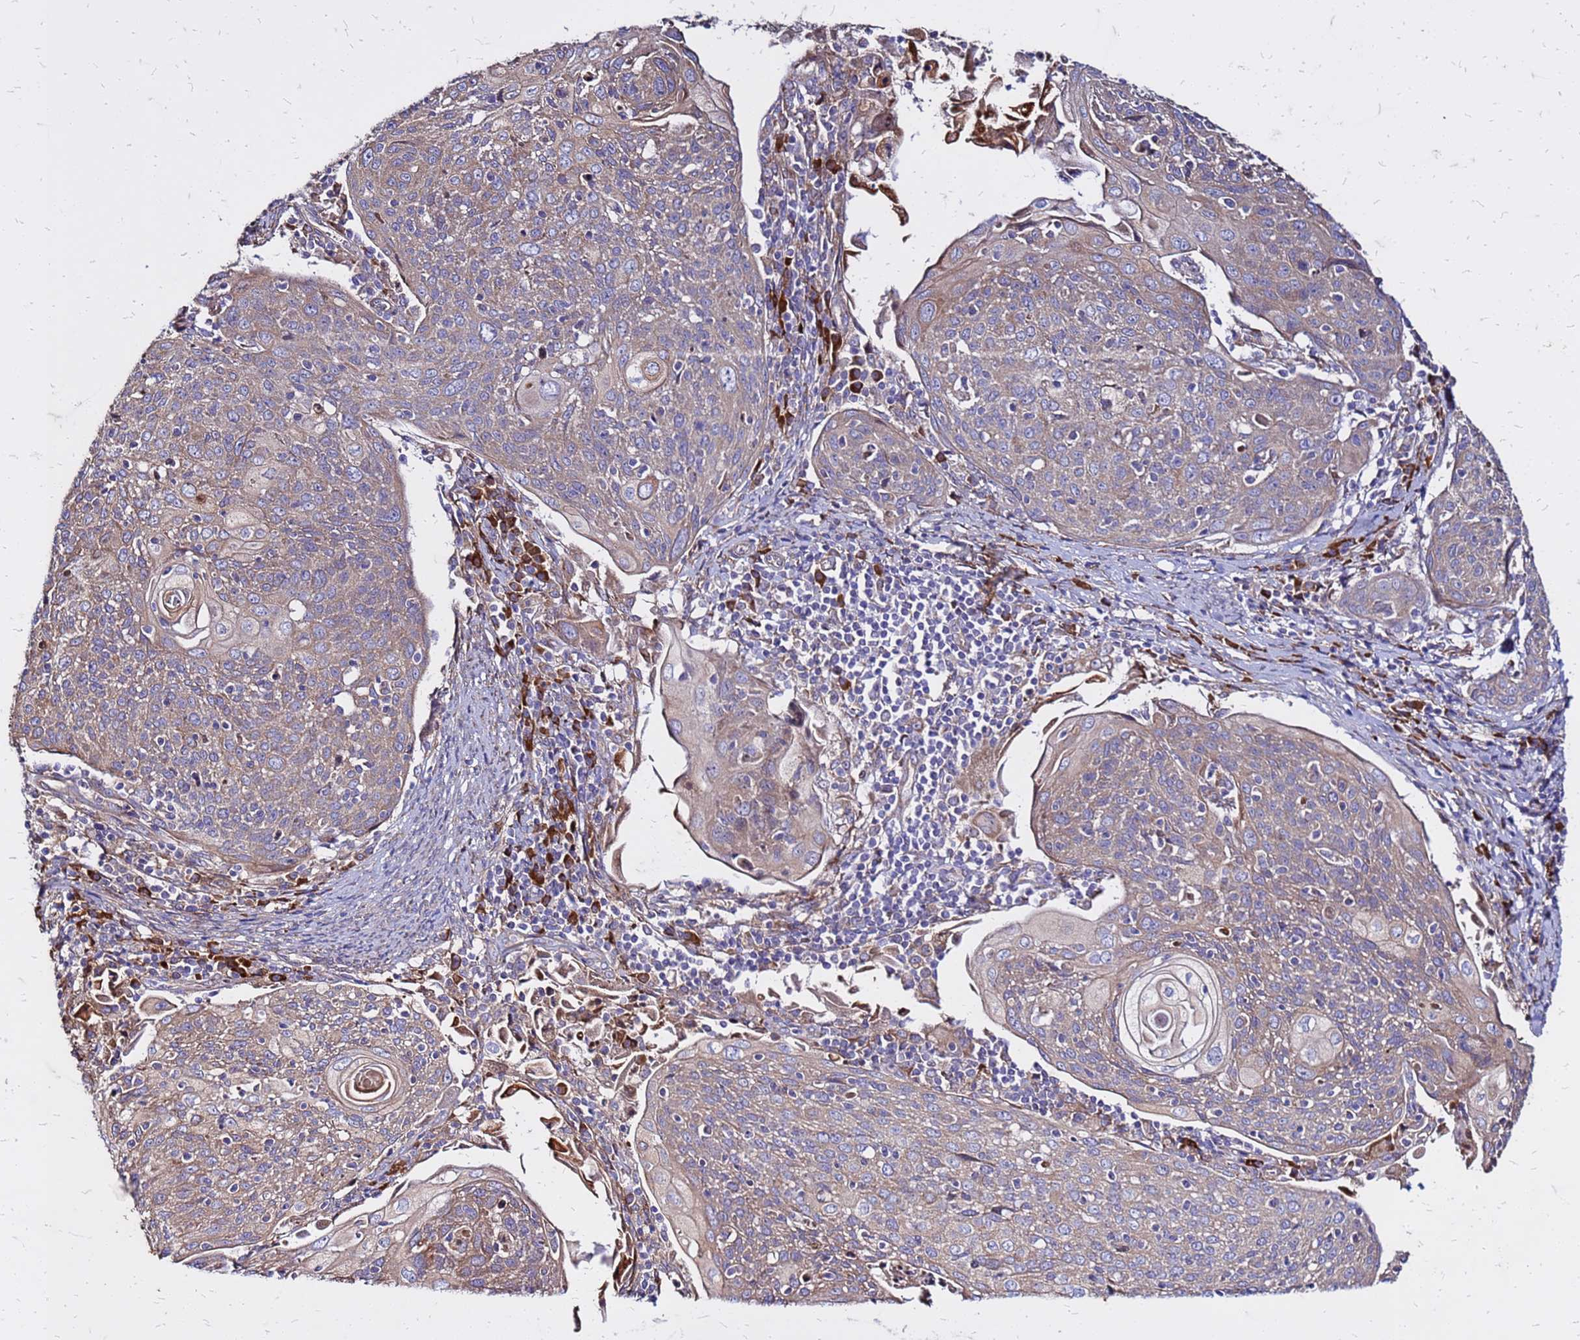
{"staining": {"intensity": "moderate", "quantity": "<25%", "location": "cytoplasmic/membranous"}, "tissue": "cervical cancer", "cell_type": "Tumor cells", "image_type": "cancer", "snomed": [{"axis": "morphology", "description": "Squamous cell carcinoma, NOS"}, {"axis": "topography", "description": "Cervix"}], "caption": "Immunohistochemistry (IHC) micrograph of squamous cell carcinoma (cervical) stained for a protein (brown), which shows low levels of moderate cytoplasmic/membranous staining in approximately <25% of tumor cells.", "gene": "VMO1", "patient": {"sex": "female", "age": 67}}